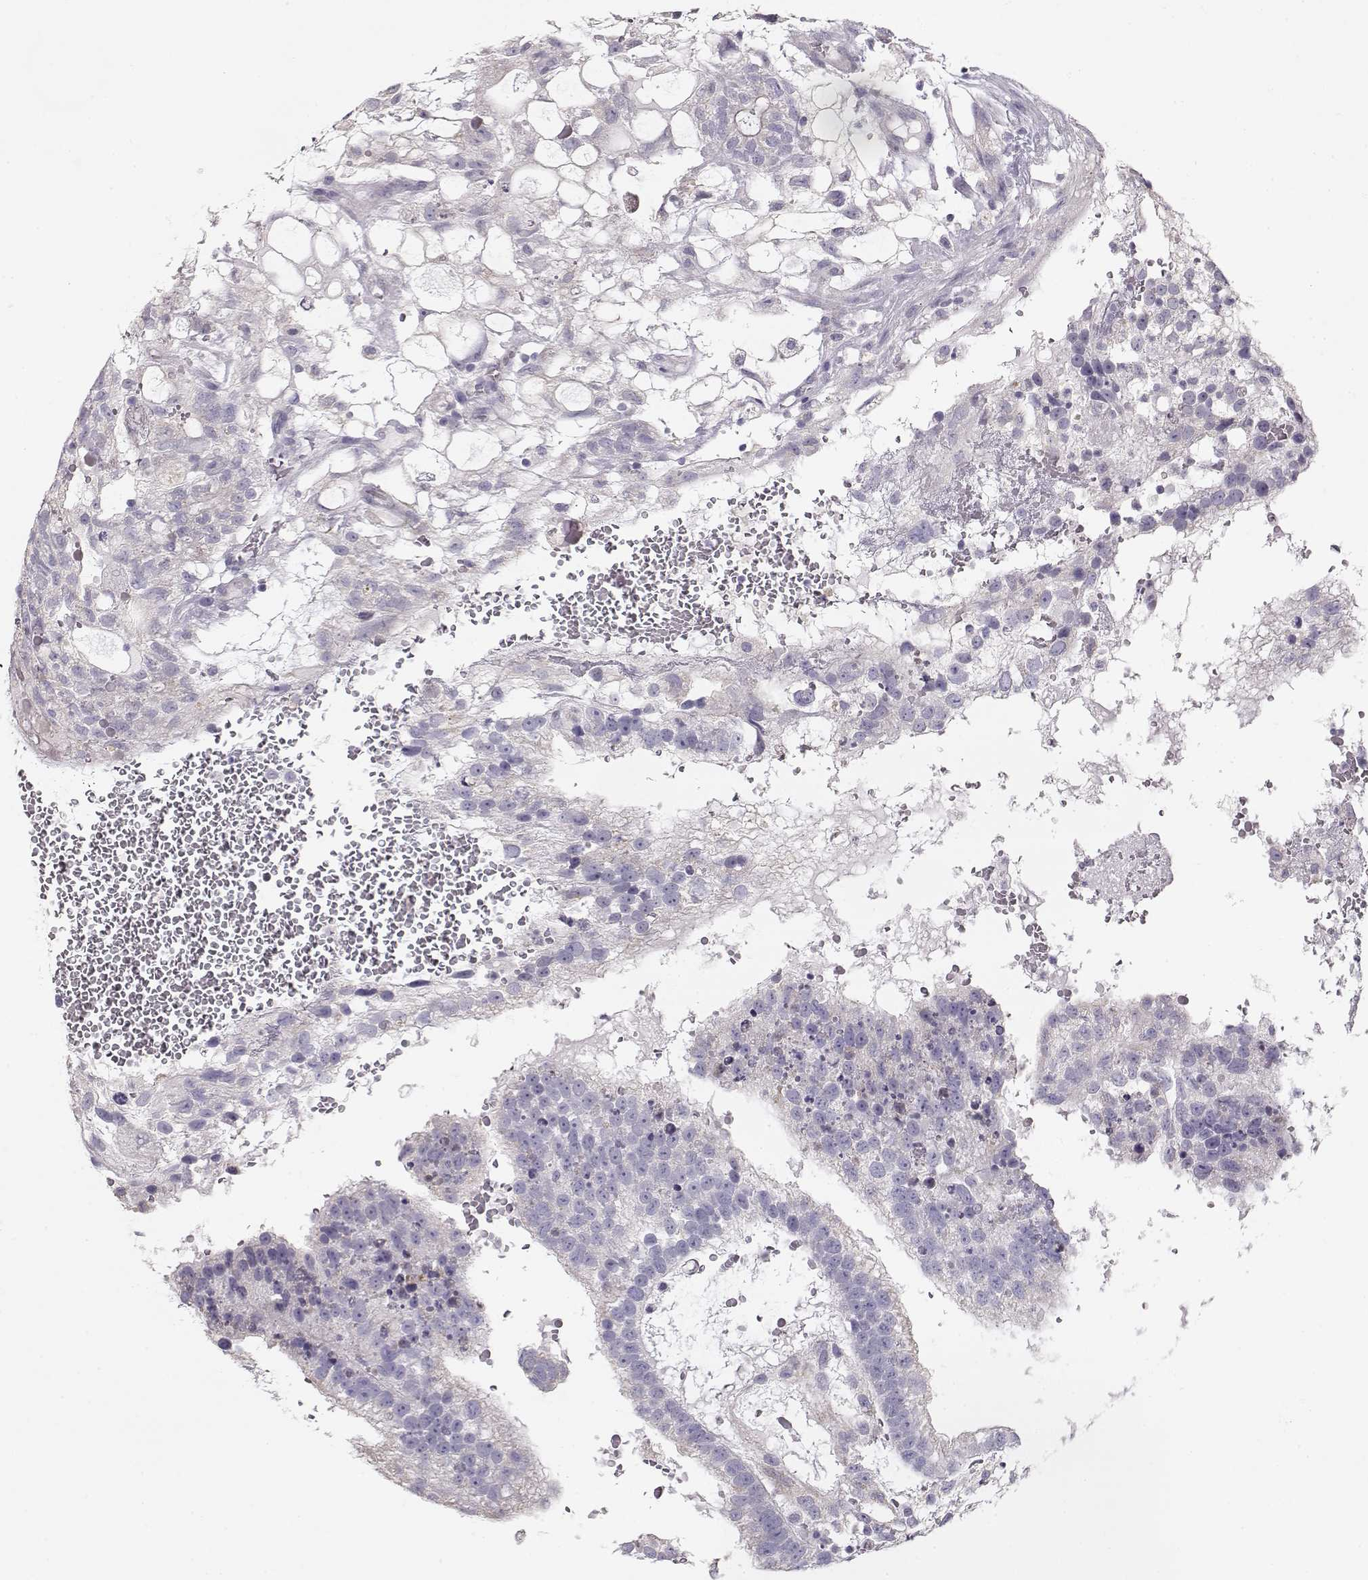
{"staining": {"intensity": "negative", "quantity": "none", "location": "none"}, "tissue": "testis cancer", "cell_type": "Tumor cells", "image_type": "cancer", "snomed": [{"axis": "morphology", "description": "Normal tissue, NOS"}, {"axis": "morphology", "description": "Carcinoma, Embryonal, NOS"}, {"axis": "topography", "description": "Testis"}, {"axis": "topography", "description": "Epididymis"}], "caption": "DAB immunohistochemical staining of human testis cancer (embryonal carcinoma) reveals no significant expression in tumor cells. (DAB immunohistochemistry (IHC) visualized using brightfield microscopy, high magnification).", "gene": "GLIPR1L2", "patient": {"sex": "male", "age": 32}}